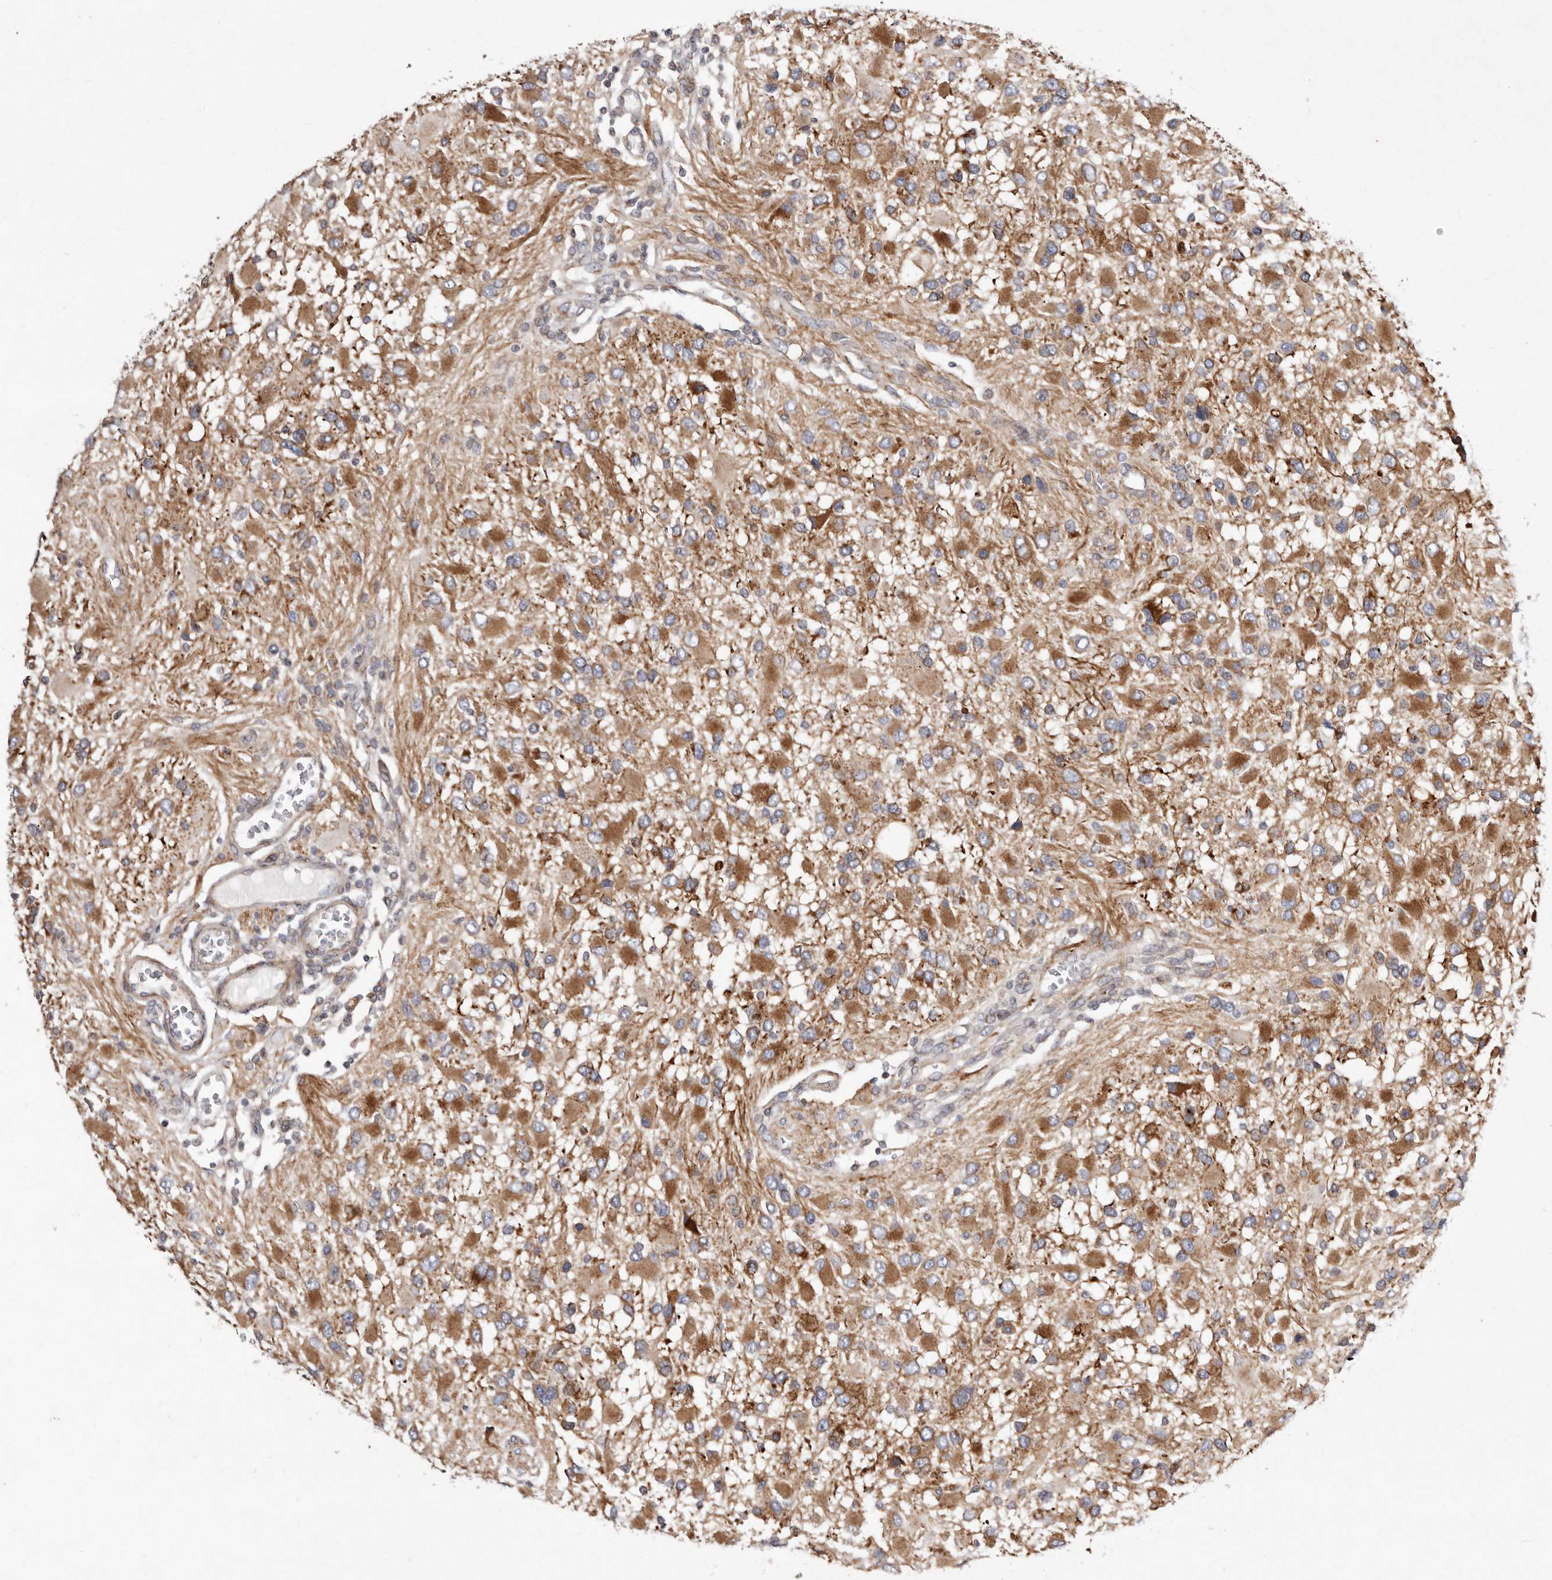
{"staining": {"intensity": "moderate", "quantity": ">75%", "location": "cytoplasmic/membranous"}, "tissue": "glioma", "cell_type": "Tumor cells", "image_type": "cancer", "snomed": [{"axis": "morphology", "description": "Glioma, malignant, High grade"}, {"axis": "topography", "description": "Brain"}], "caption": "An IHC micrograph of tumor tissue is shown. Protein staining in brown shows moderate cytoplasmic/membranous positivity in high-grade glioma (malignant) within tumor cells.", "gene": "TIMM17B", "patient": {"sex": "male", "age": 53}}